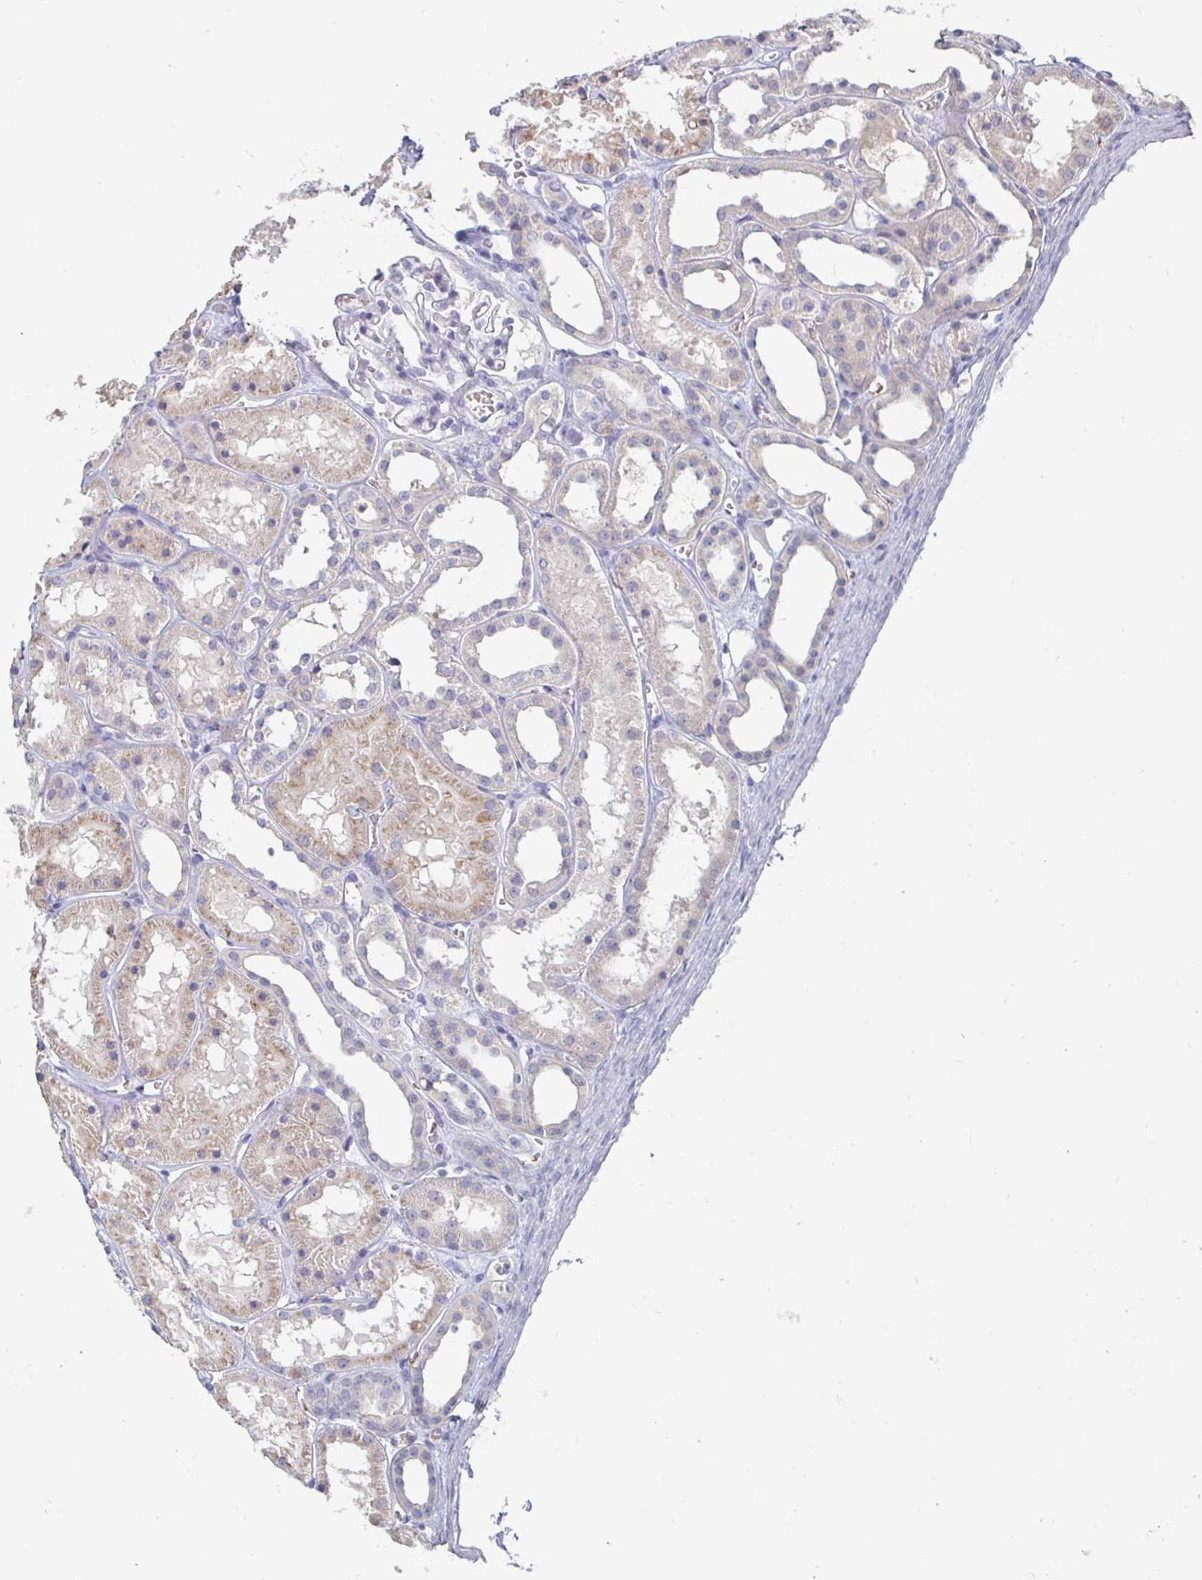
{"staining": {"intensity": "negative", "quantity": "none", "location": "none"}, "tissue": "kidney", "cell_type": "Cells in glomeruli", "image_type": "normal", "snomed": [{"axis": "morphology", "description": "Normal tissue, NOS"}, {"axis": "topography", "description": "Kidney"}], "caption": "The image shows no staining of cells in glomeruli in benign kidney.", "gene": "SPPL3", "patient": {"sex": "female", "age": 41}}